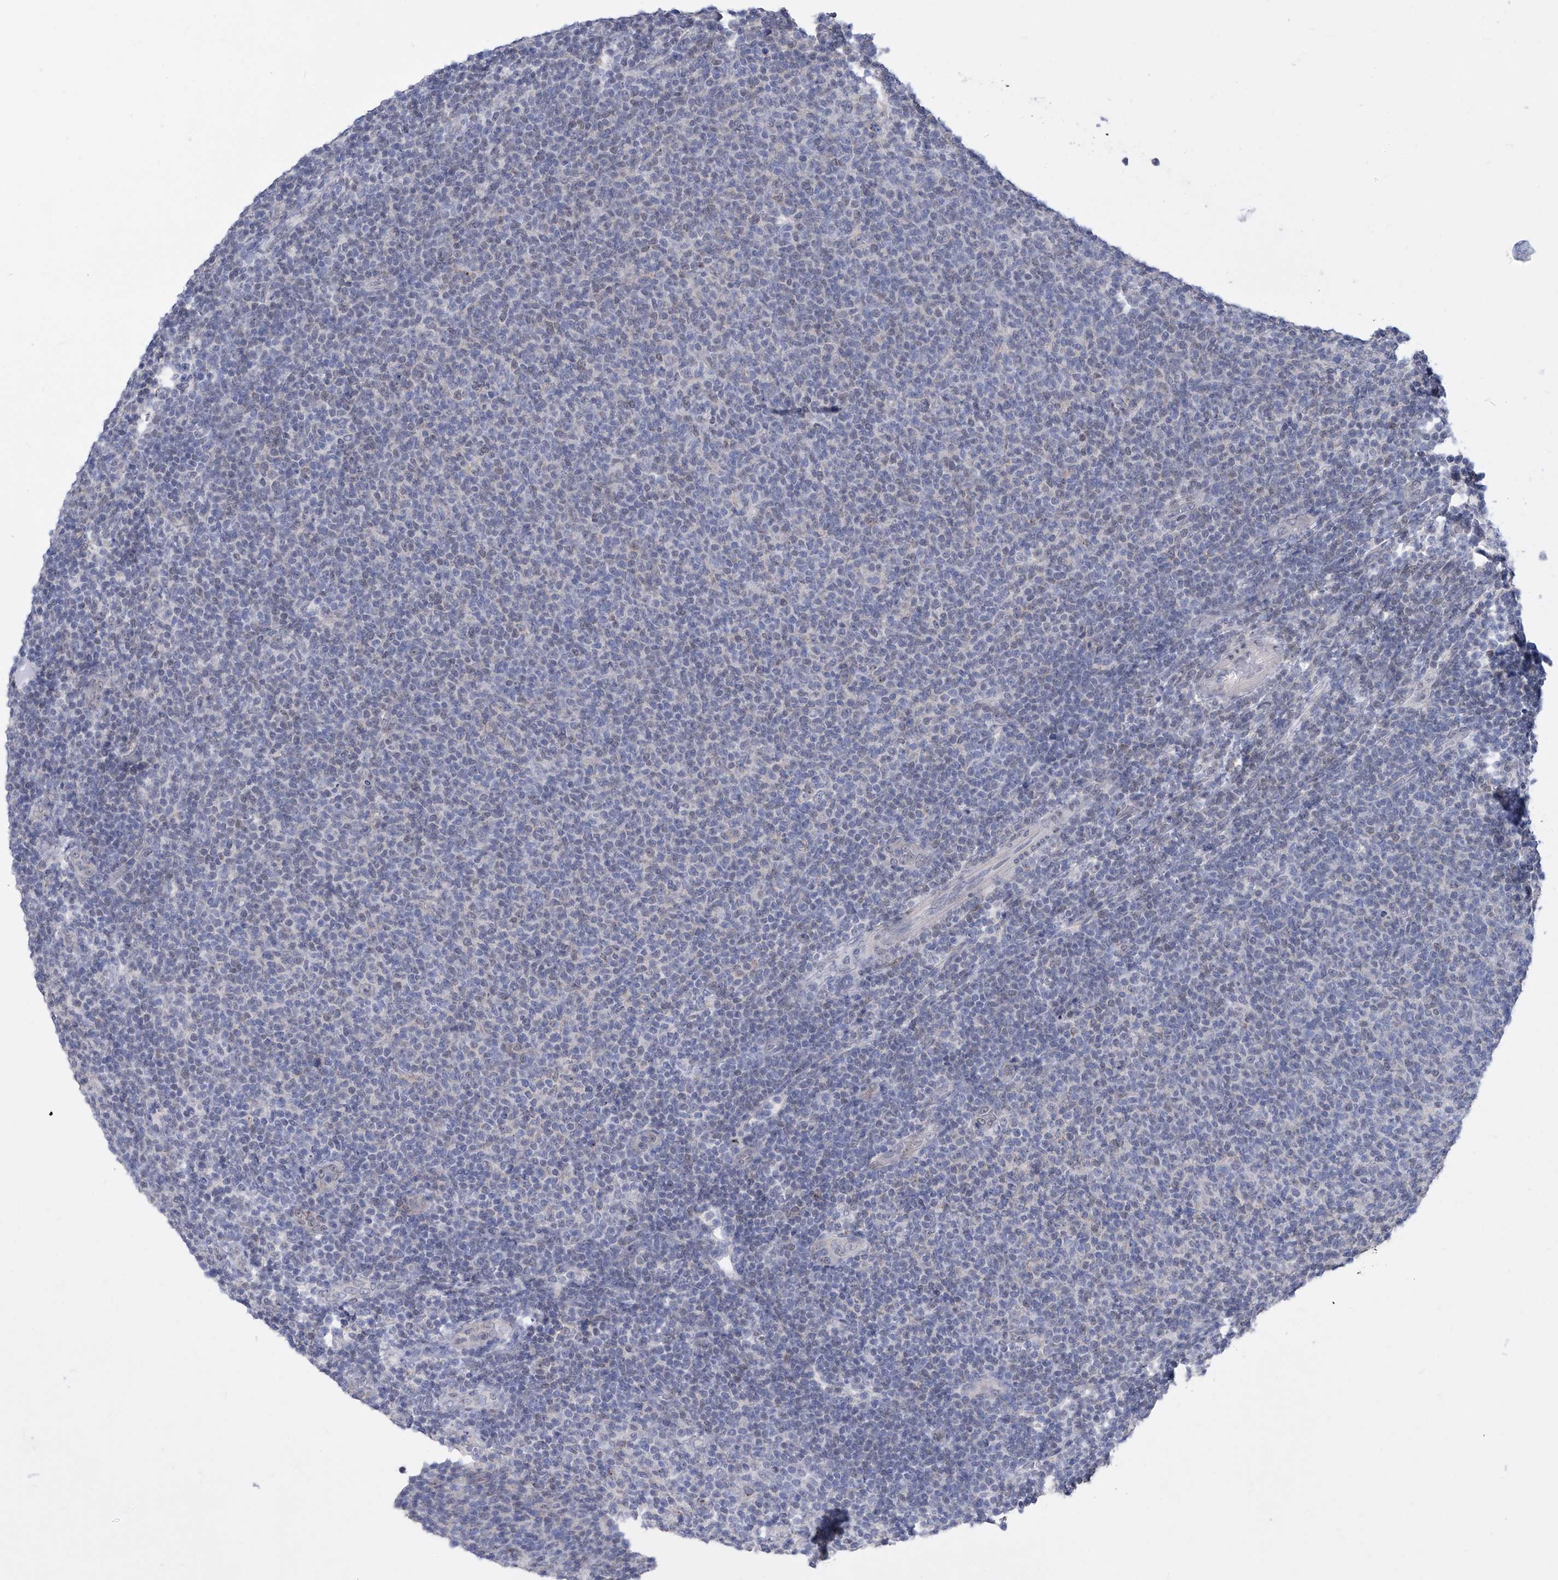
{"staining": {"intensity": "negative", "quantity": "none", "location": "none"}, "tissue": "lymphoma", "cell_type": "Tumor cells", "image_type": "cancer", "snomed": [{"axis": "morphology", "description": "Malignant lymphoma, non-Hodgkin's type, Low grade"}, {"axis": "topography", "description": "Lymph node"}], "caption": "High power microscopy photomicrograph of an immunohistochemistry histopathology image of low-grade malignant lymphoma, non-Hodgkin's type, revealing no significant expression in tumor cells.", "gene": "CETN2", "patient": {"sex": "male", "age": 66}}